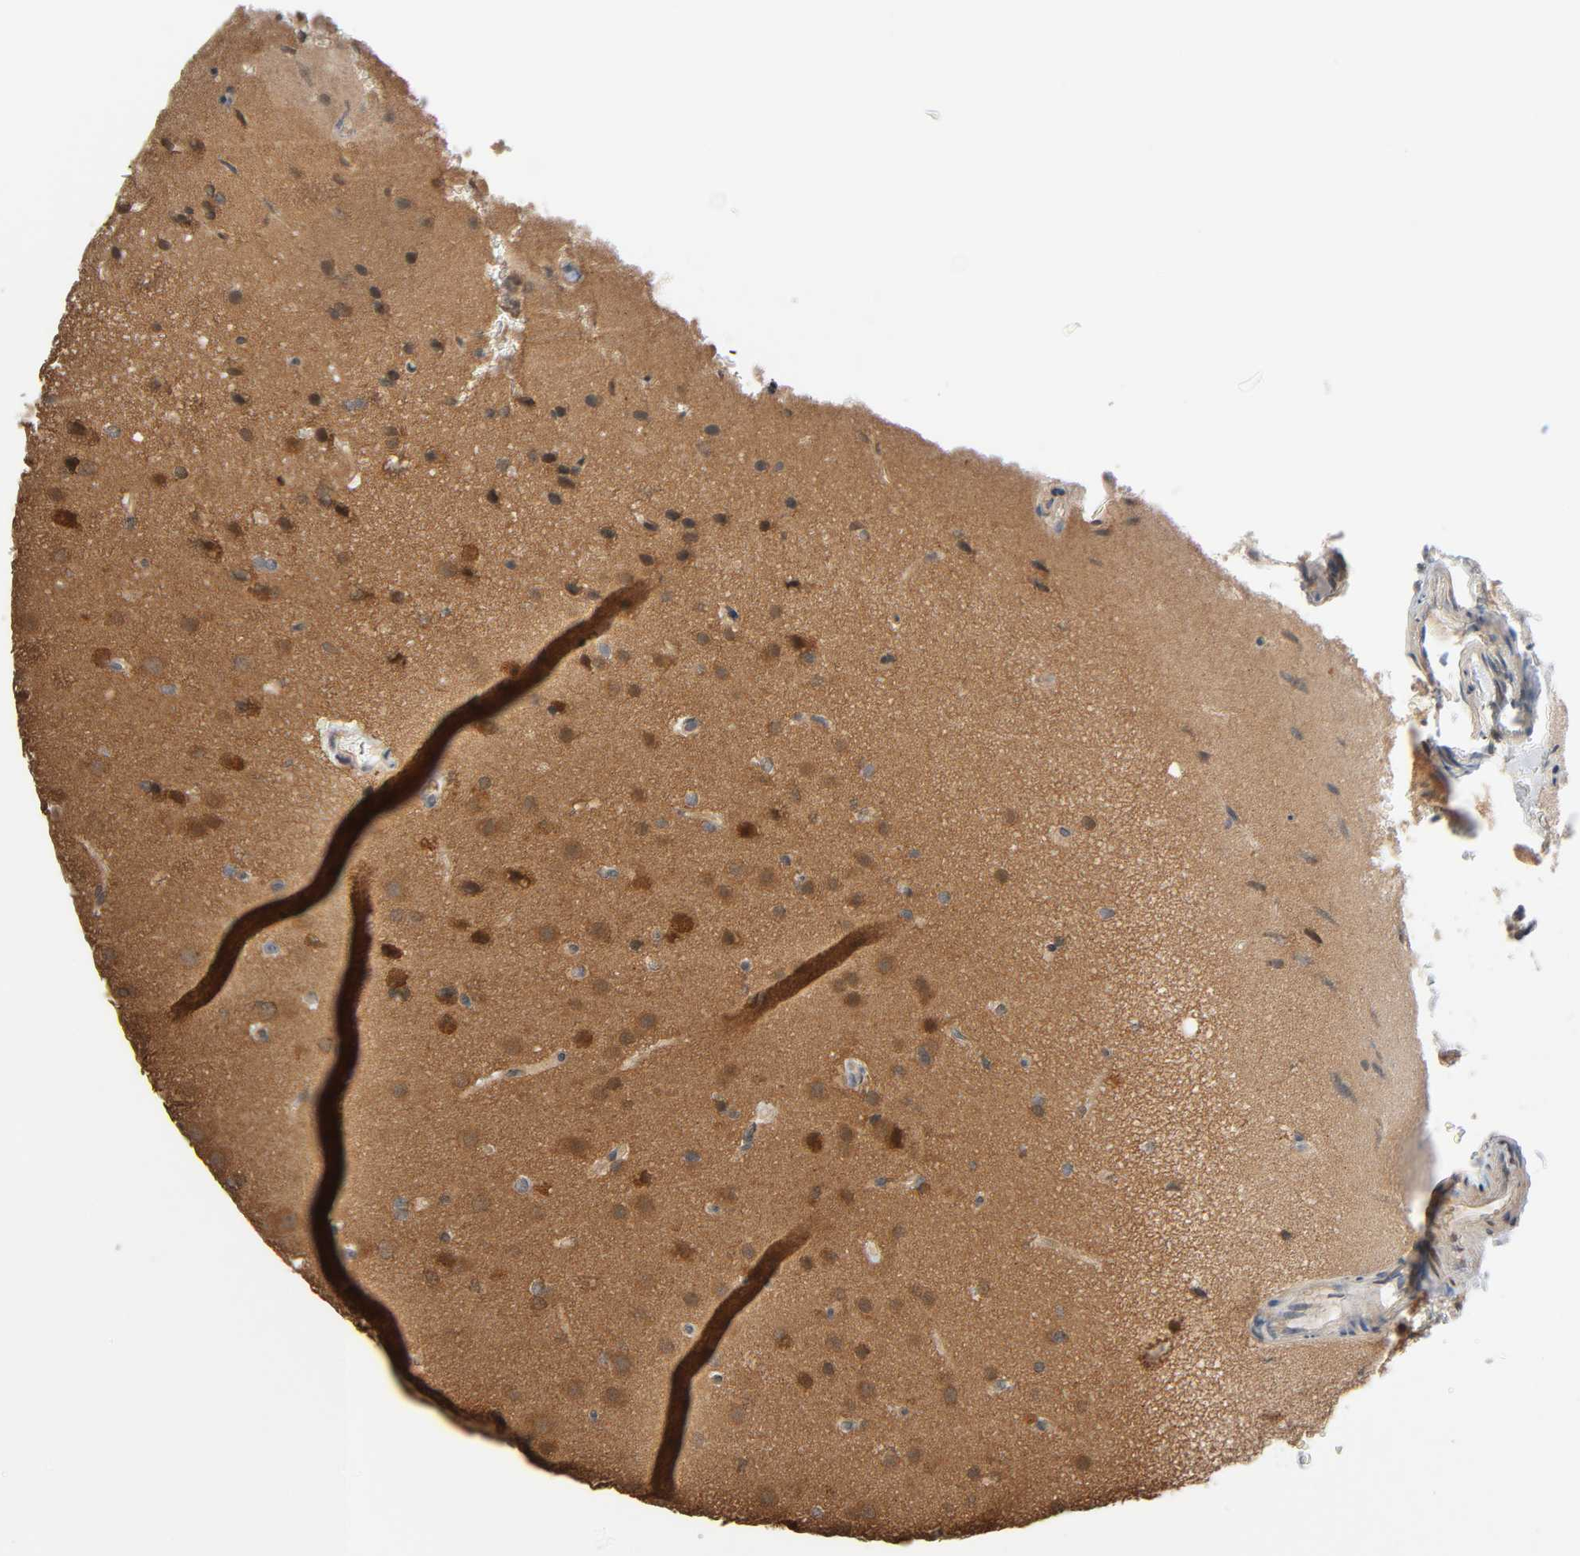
{"staining": {"intensity": "strong", "quantity": "25%-75%", "location": "cytoplasmic/membranous,nuclear"}, "tissue": "glioma", "cell_type": "Tumor cells", "image_type": "cancer", "snomed": [{"axis": "morphology", "description": "Glioma, malignant, Low grade"}, {"axis": "topography", "description": "Cerebral cortex"}], "caption": "High-magnification brightfield microscopy of glioma stained with DAB (3,3'-diaminobenzidine) (brown) and counterstained with hematoxylin (blue). tumor cells exhibit strong cytoplasmic/membranous and nuclear staining is present in about25%-75% of cells.", "gene": "NEDD8", "patient": {"sex": "female", "age": 47}}